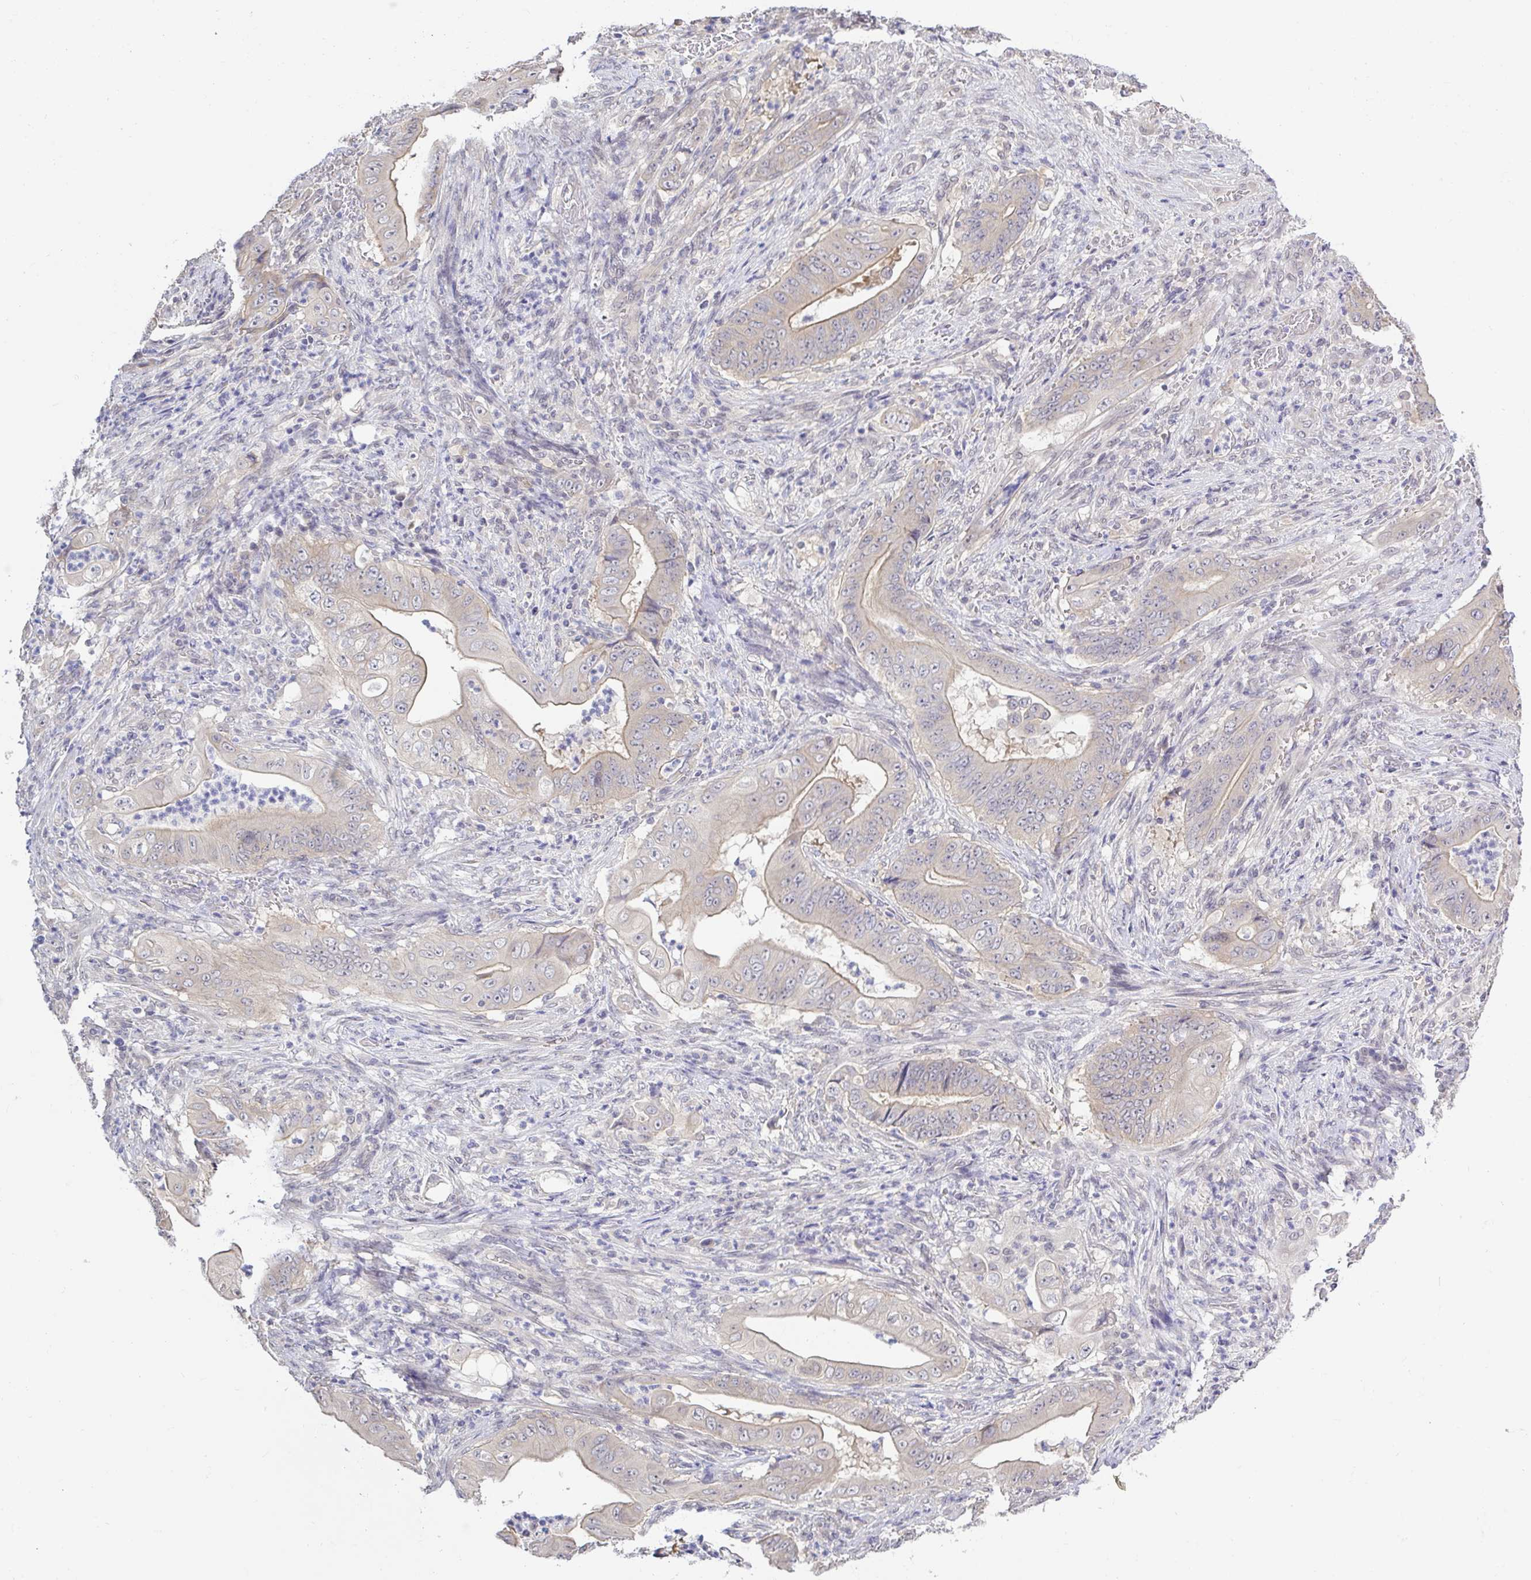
{"staining": {"intensity": "moderate", "quantity": "<25%", "location": "cytoplasmic/membranous"}, "tissue": "stomach cancer", "cell_type": "Tumor cells", "image_type": "cancer", "snomed": [{"axis": "morphology", "description": "Adenocarcinoma, NOS"}, {"axis": "topography", "description": "Stomach"}], "caption": "Human adenocarcinoma (stomach) stained with a protein marker shows moderate staining in tumor cells.", "gene": "HYPK", "patient": {"sex": "female", "age": 73}}